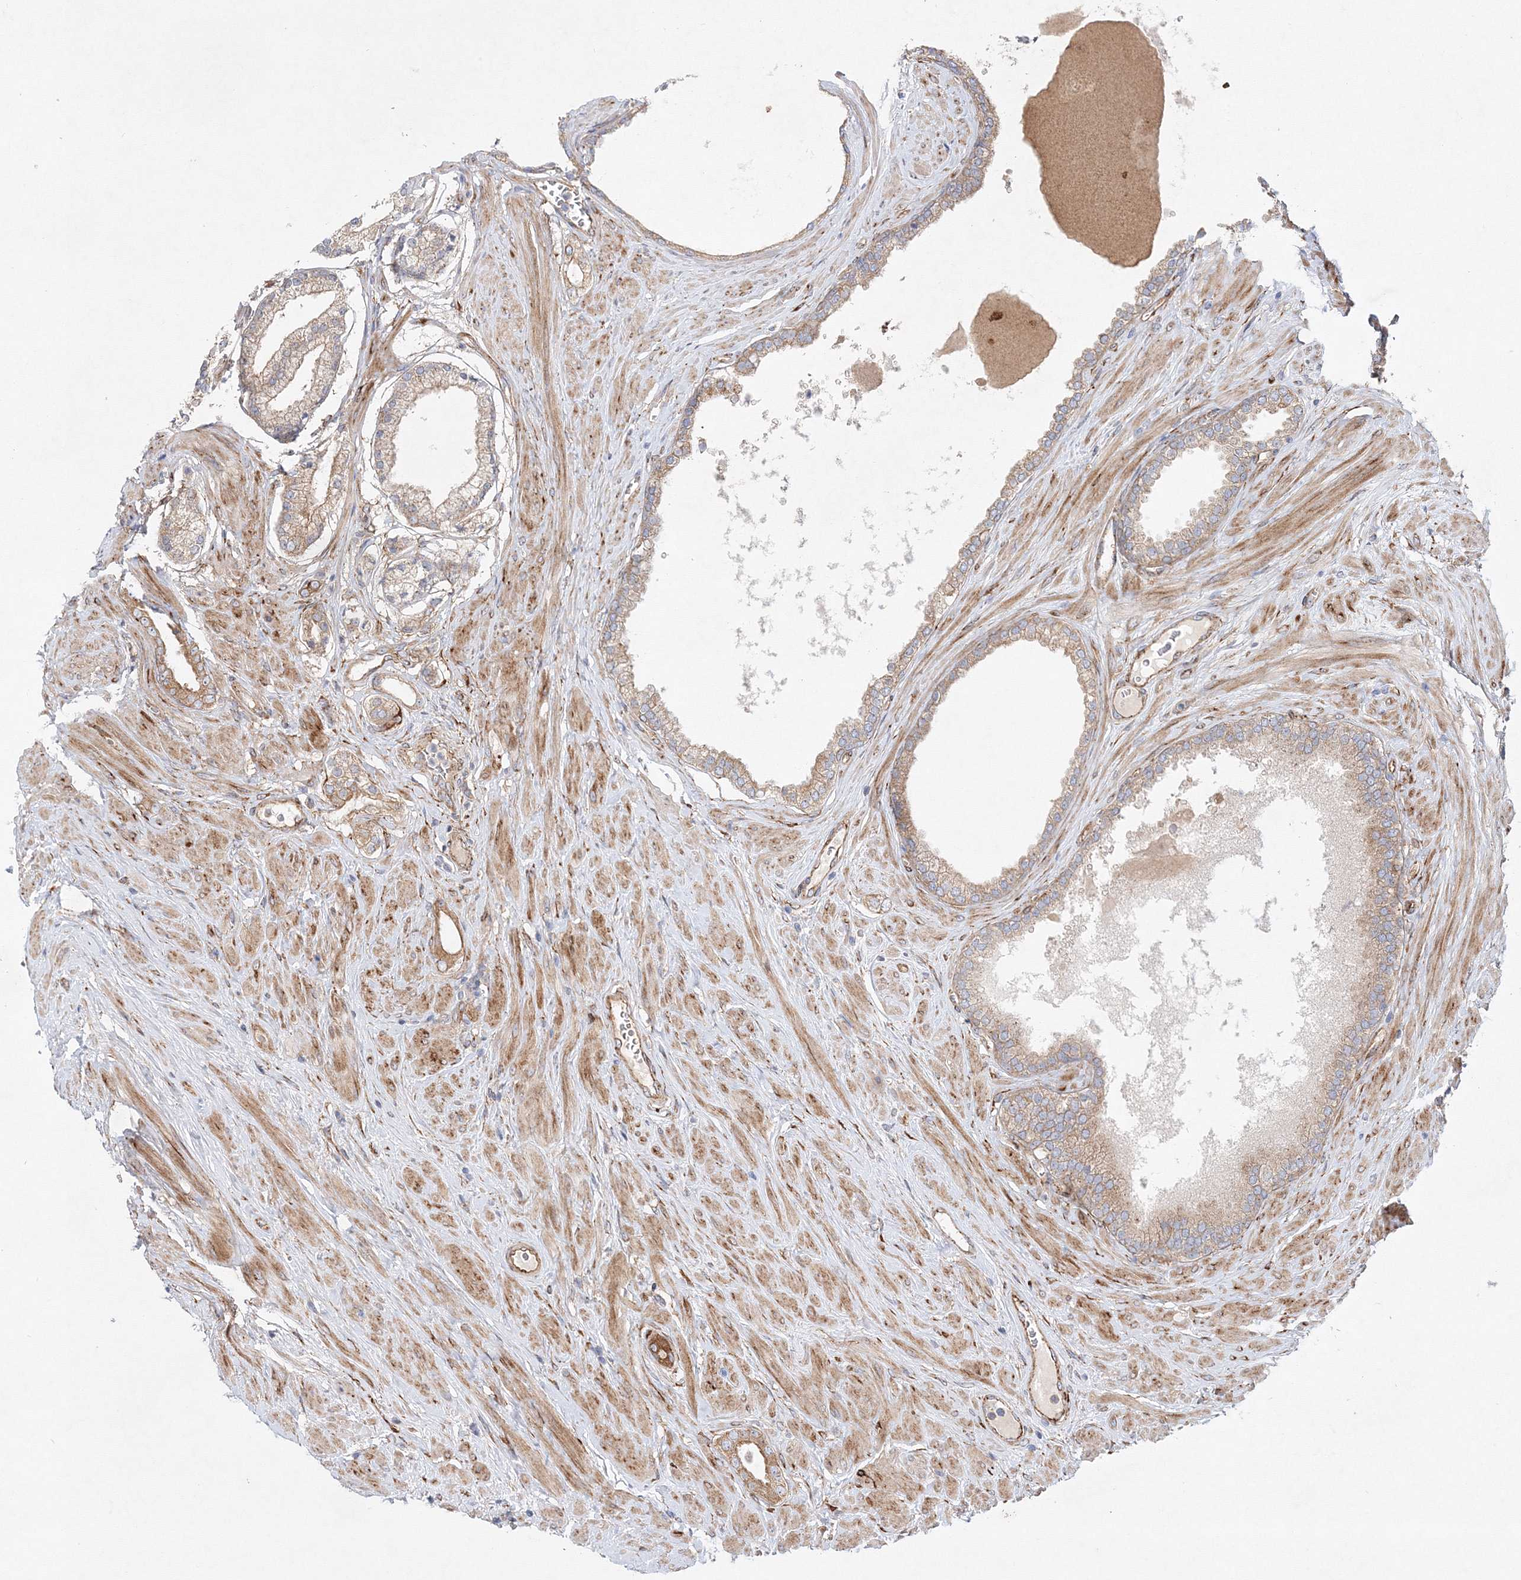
{"staining": {"intensity": "weak", "quantity": ">75%", "location": "cytoplasmic/membranous"}, "tissue": "prostate cancer", "cell_type": "Tumor cells", "image_type": "cancer", "snomed": [{"axis": "morphology", "description": "Adenocarcinoma, Low grade"}, {"axis": "topography", "description": "Prostate"}], "caption": "The photomicrograph reveals immunohistochemical staining of adenocarcinoma (low-grade) (prostate). There is weak cytoplasmic/membranous positivity is present in approximately >75% of tumor cells.", "gene": "ZFYVE16", "patient": {"sex": "male", "age": 62}}